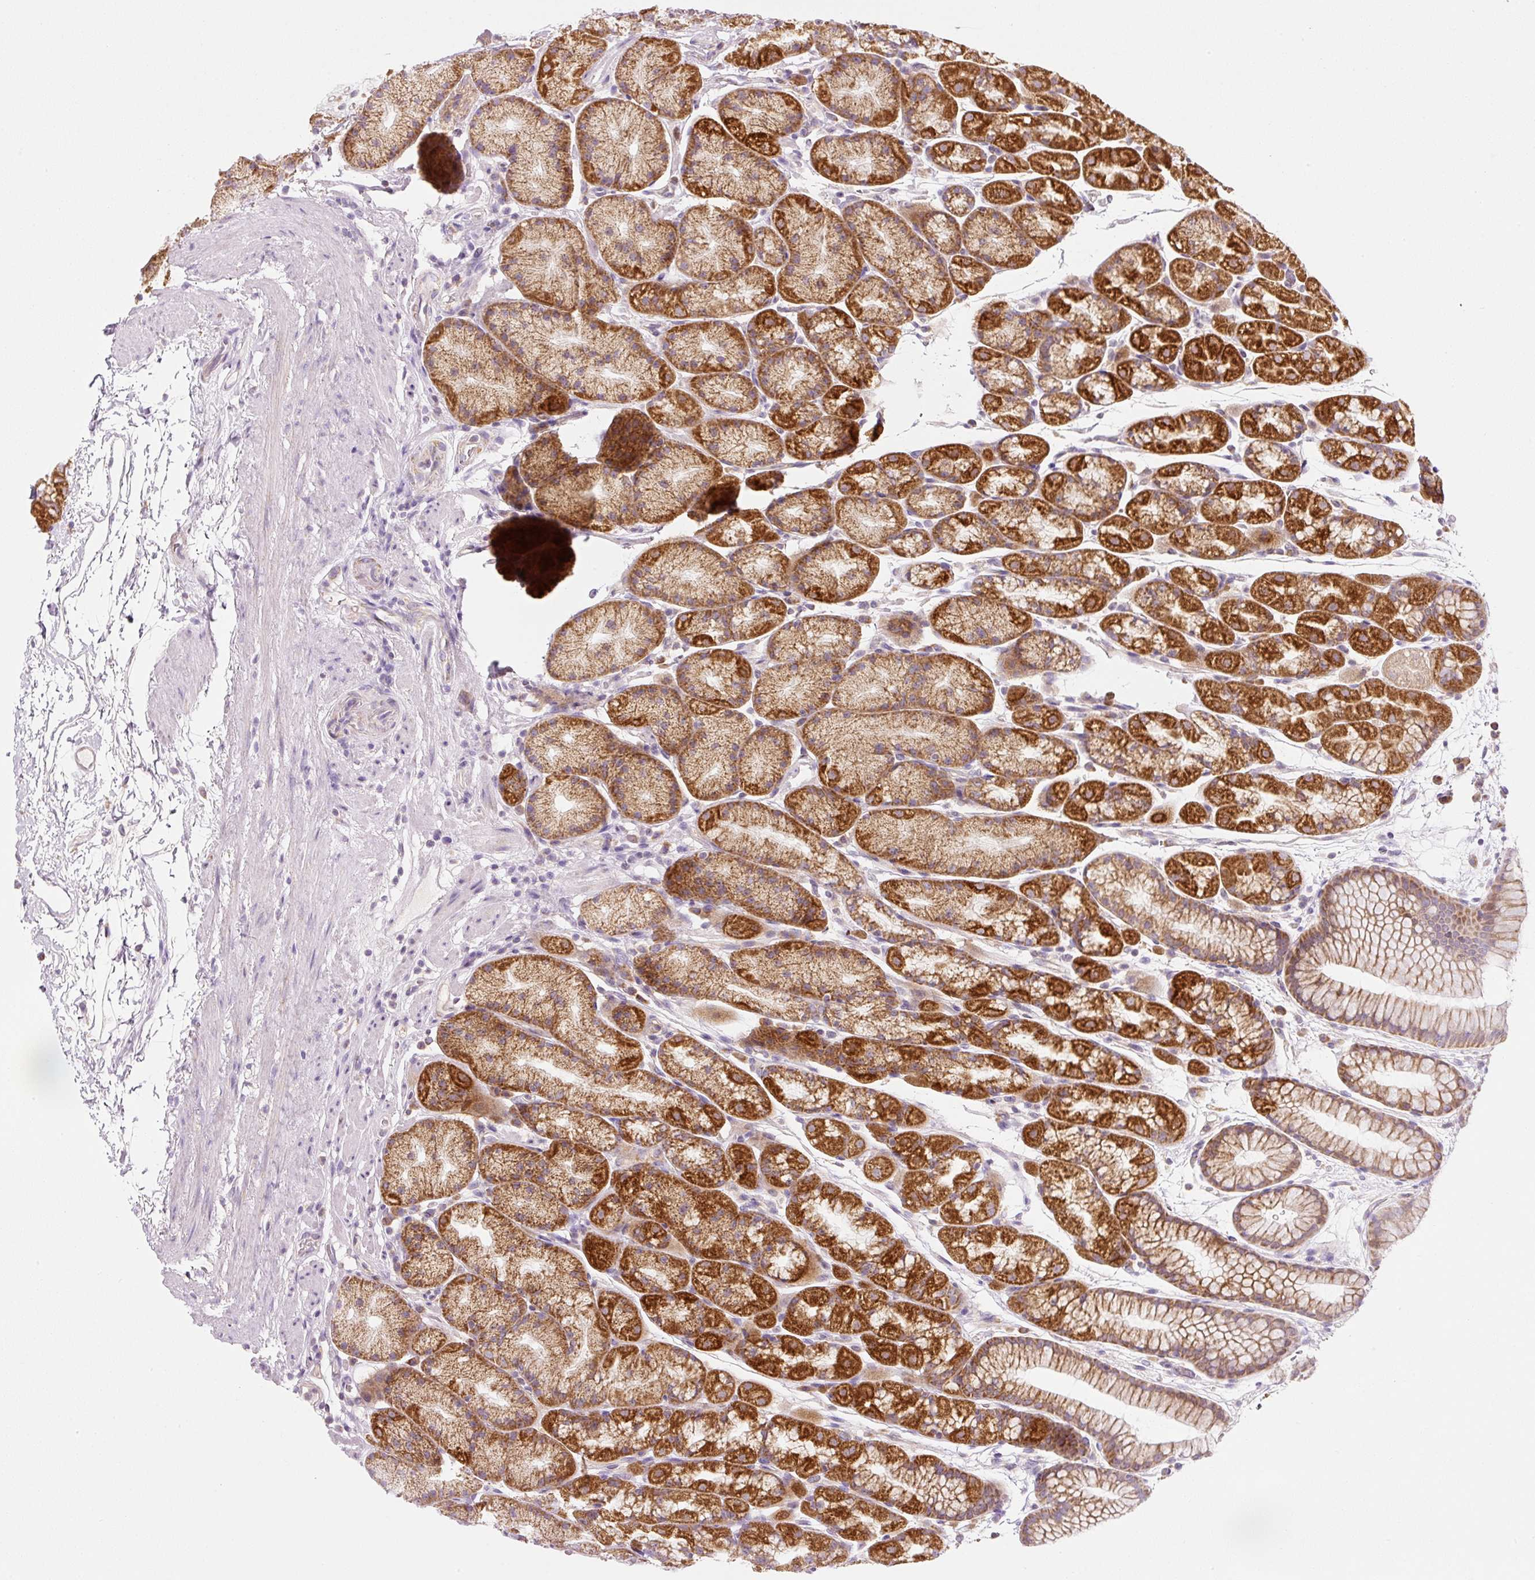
{"staining": {"intensity": "strong", "quantity": "25%-75%", "location": "cytoplasmic/membranous"}, "tissue": "stomach", "cell_type": "Glandular cells", "image_type": "normal", "snomed": [{"axis": "morphology", "description": "Normal tissue, NOS"}, {"axis": "topography", "description": "Stomach, lower"}], "caption": "Stomach stained with immunohistochemistry (IHC) reveals strong cytoplasmic/membranous positivity in approximately 25%-75% of glandular cells. The staining was performed using DAB to visualize the protein expression in brown, while the nuclei were stained in blue with hematoxylin (Magnification: 20x).", "gene": "NDUFA1", "patient": {"sex": "male", "age": 67}}